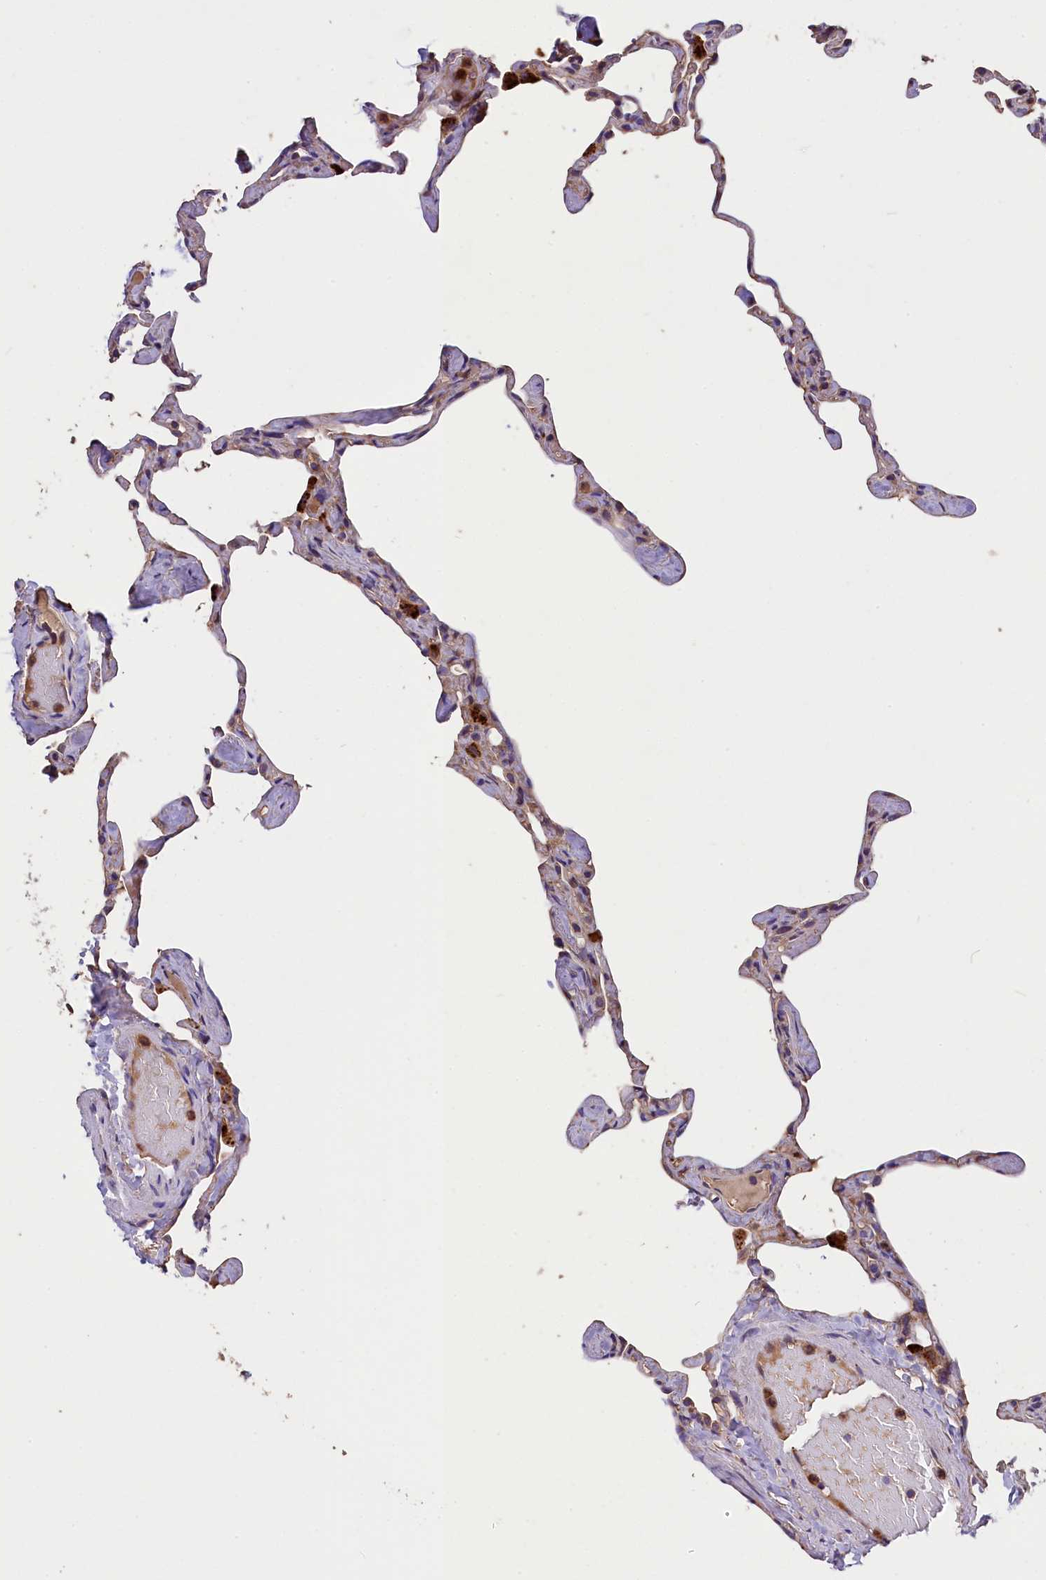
{"staining": {"intensity": "weak", "quantity": "25%-75%", "location": "cytoplasmic/membranous"}, "tissue": "lung", "cell_type": "Alveolar cells", "image_type": "normal", "snomed": [{"axis": "morphology", "description": "Normal tissue, NOS"}, {"axis": "topography", "description": "Lung"}], "caption": "Lung stained with DAB immunohistochemistry reveals low levels of weak cytoplasmic/membranous expression in about 25%-75% of alveolar cells.", "gene": "ERMARD", "patient": {"sex": "male", "age": 65}}